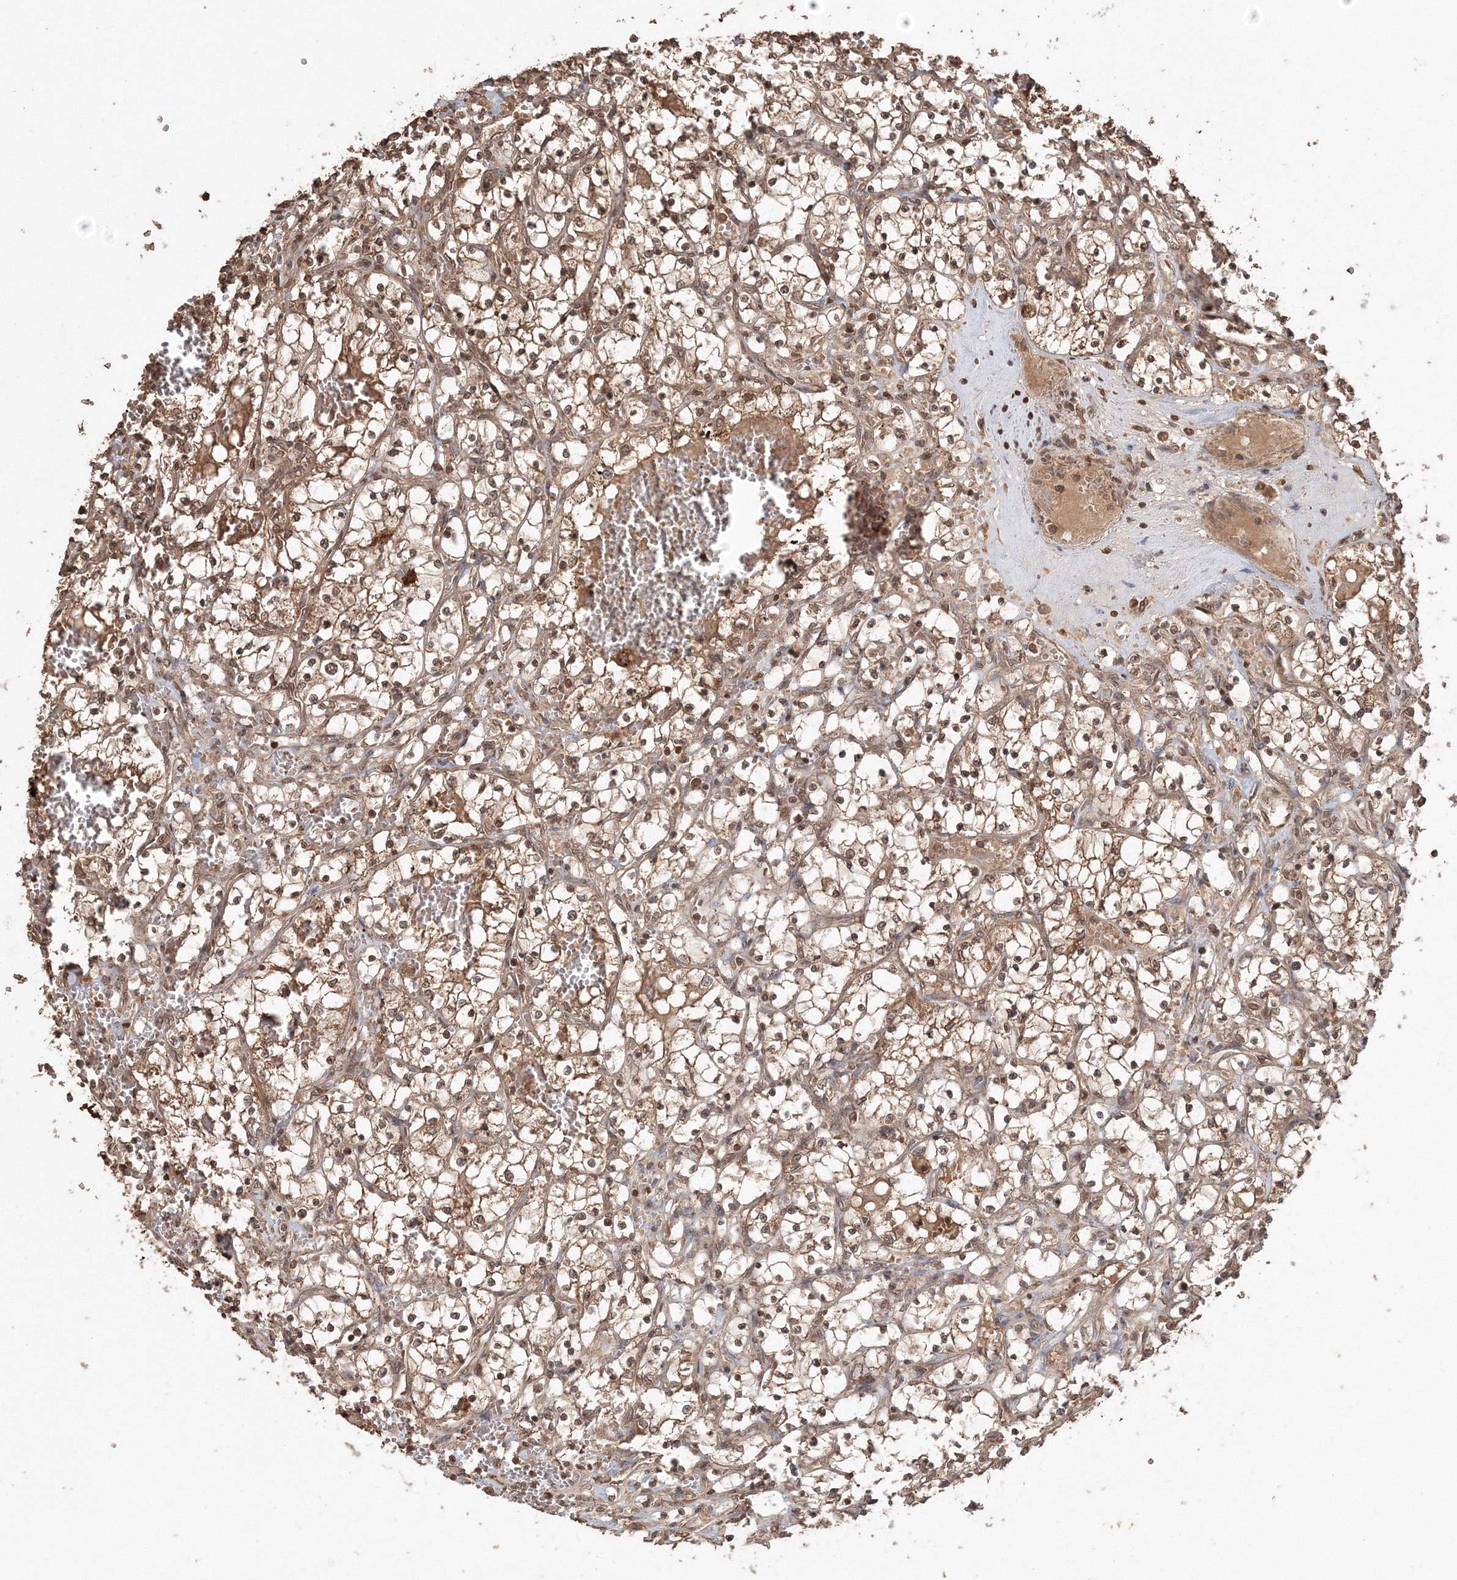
{"staining": {"intensity": "moderate", "quantity": ">75%", "location": "cytoplasmic/membranous,nuclear"}, "tissue": "renal cancer", "cell_type": "Tumor cells", "image_type": "cancer", "snomed": [{"axis": "morphology", "description": "Adenocarcinoma, NOS"}, {"axis": "topography", "description": "Kidney"}], "caption": "Tumor cells display medium levels of moderate cytoplasmic/membranous and nuclear staining in about >75% of cells in renal cancer (adenocarcinoma).", "gene": "CCDC122", "patient": {"sex": "female", "age": 69}}